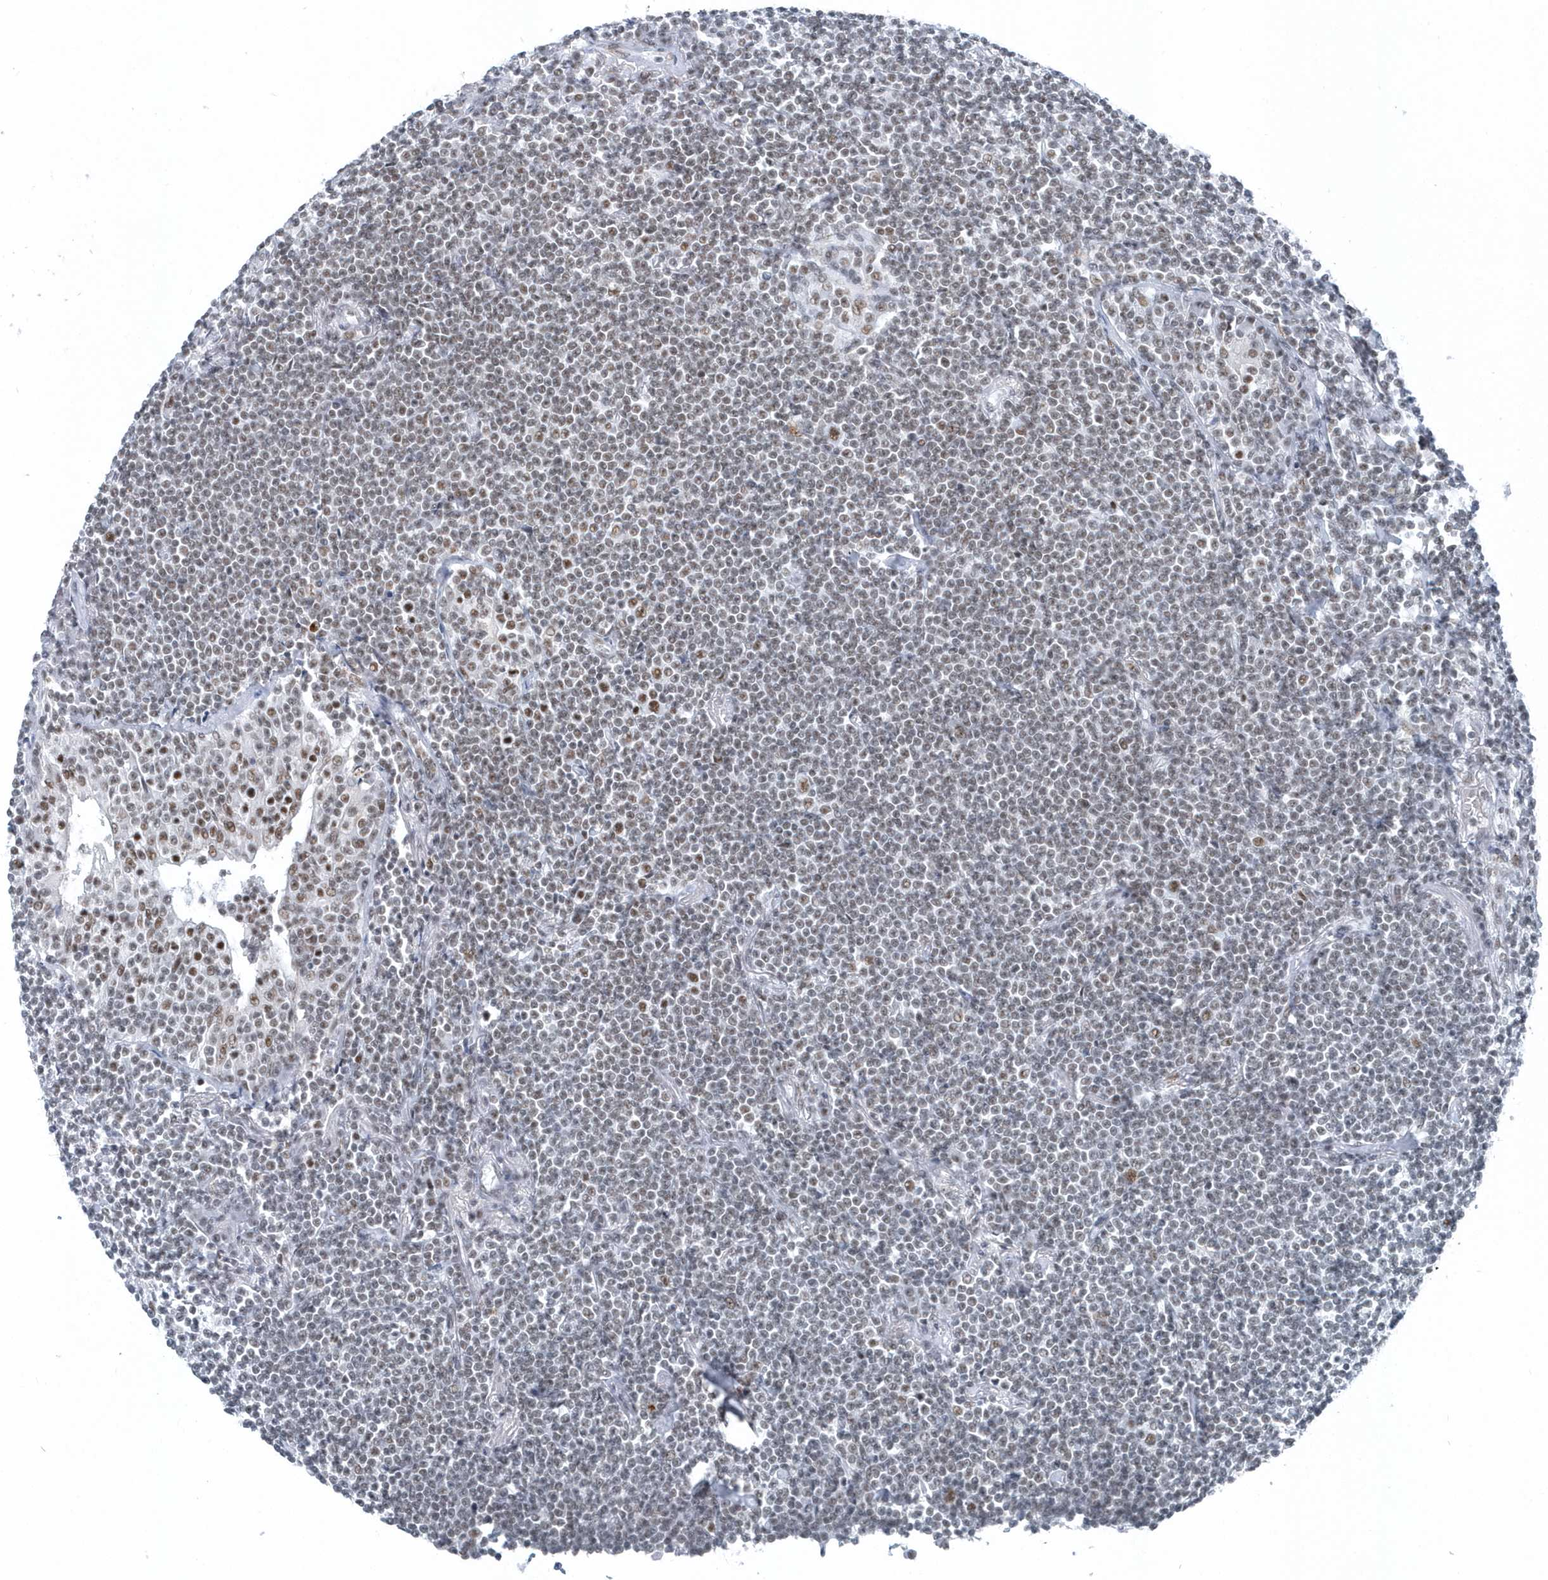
{"staining": {"intensity": "negative", "quantity": "none", "location": "none"}, "tissue": "lymphoma", "cell_type": "Tumor cells", "image_type": "cancer", "snomed": [{"axis": "morphology", "description": "Malignant lymphoma, non-Hodgkin's type, Low grade"}, {"axis": "topography", "description": "Lung"}], "caption": "High power microscopy photomicrograph of an immunohistochemistry histopathology image of malignant lymphoma, non-Hodgkin's type (low-grade), revealing no significant positivity in tumor cells. (DAB IHC visualized using brightfield microscopy, high magnification).", "gene": "FIP1L1", "patient": {"sex": "female", "age": 71}}